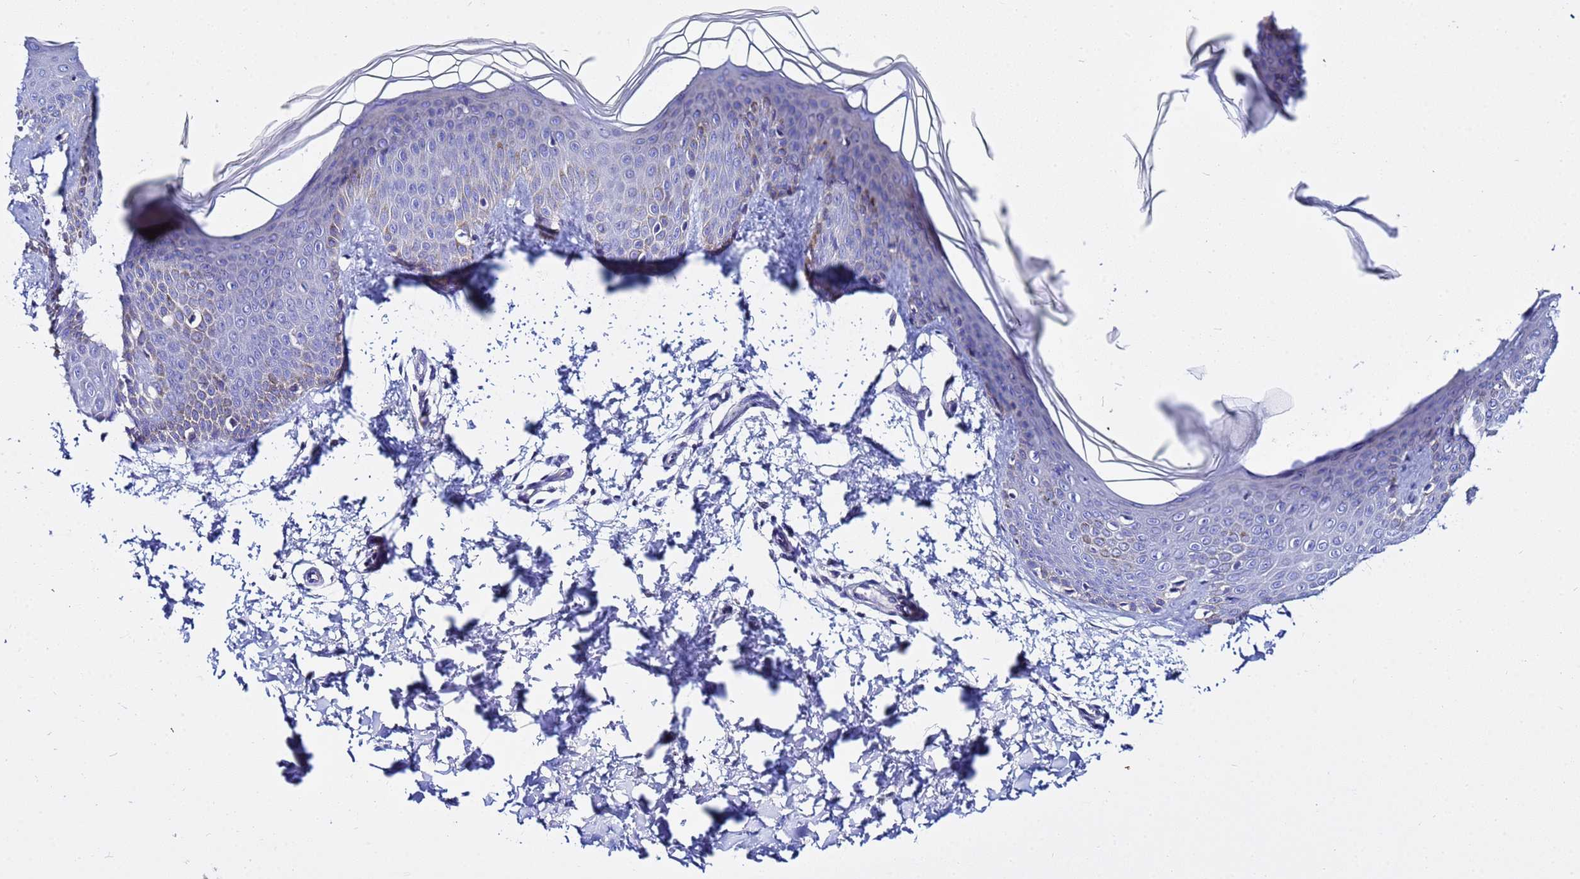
{"staining": {"intensity": "negative", "quantity": "none", "location": "none"}, "tissue": "skin", "cell_type": "Fibroblasts", "image_type": "normal", "snomed": [{"axis": "morphology", "description": "Normal tissue, NOS"}, {"axis": "topography", "description": "Skin"}], "caption": "Immunohistochemistry histopathology image of normal skin: skin stained with DAB demonstrates no significant protein staining in fibroblasts.", "gene": "USP18", "patient": {"sex": "male", "age": 36}}